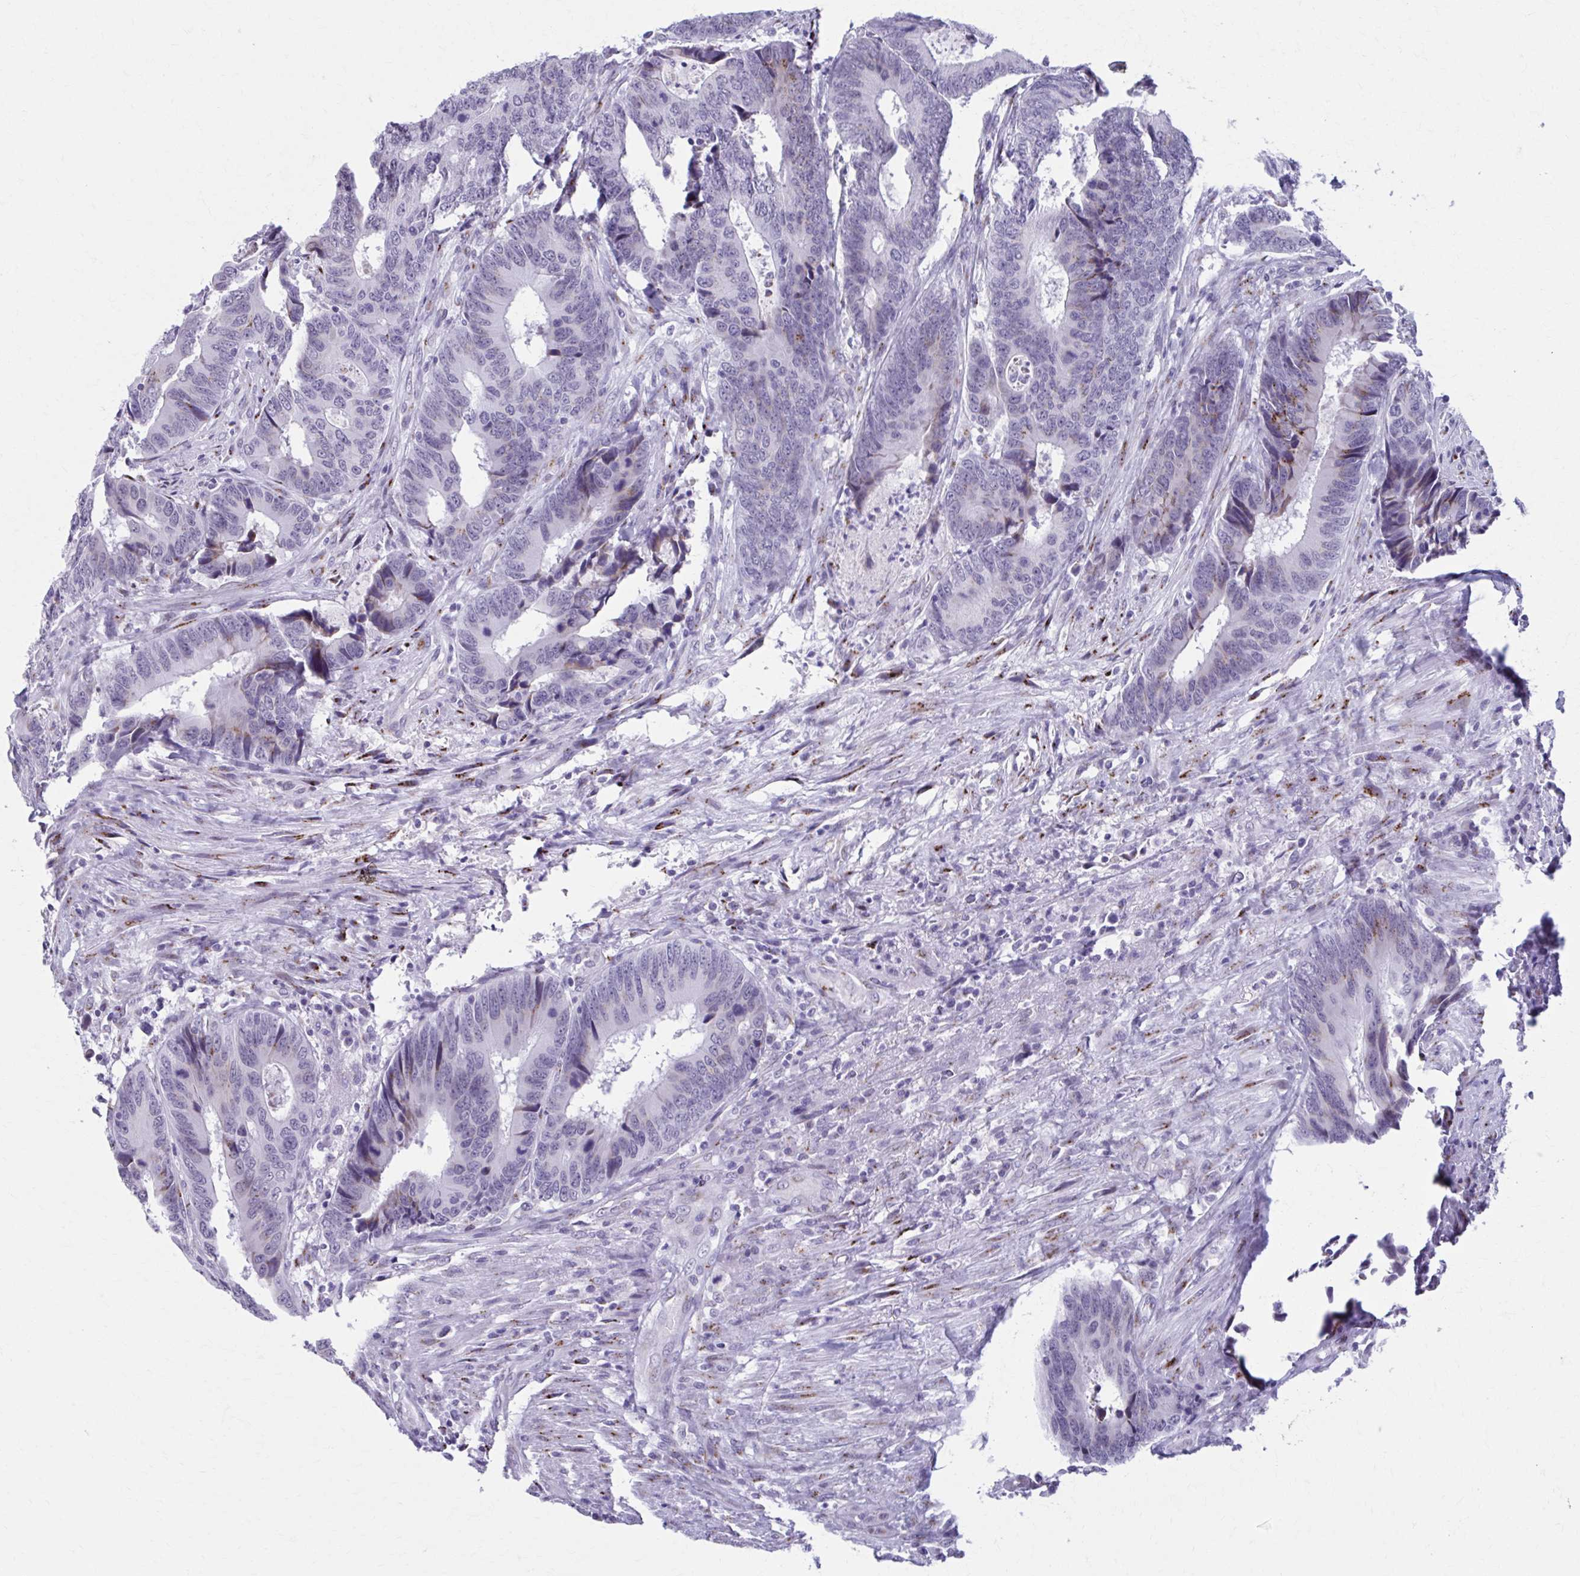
{"staining": {"intensity": "weak", "quantity": "<25%", "location": "cytoplasmic/membranous"}, "tissue": "colorectal cancer", "cell_type": "Tumor cells", "image_type": "cancer", "snomed": [{"axis": "morphology", "description": "Adenocarcinoma, NOS"}, {"axis": "topography", "description": "Colon"}], "caption": "A high-resolution micrograph shows immunohistochemistry staining of colorectal adenocarcinoma, which shows no significant positivity in tumor cells.", "gene": "ZNF682", "patient": {"sex": "male", "age": 87}}